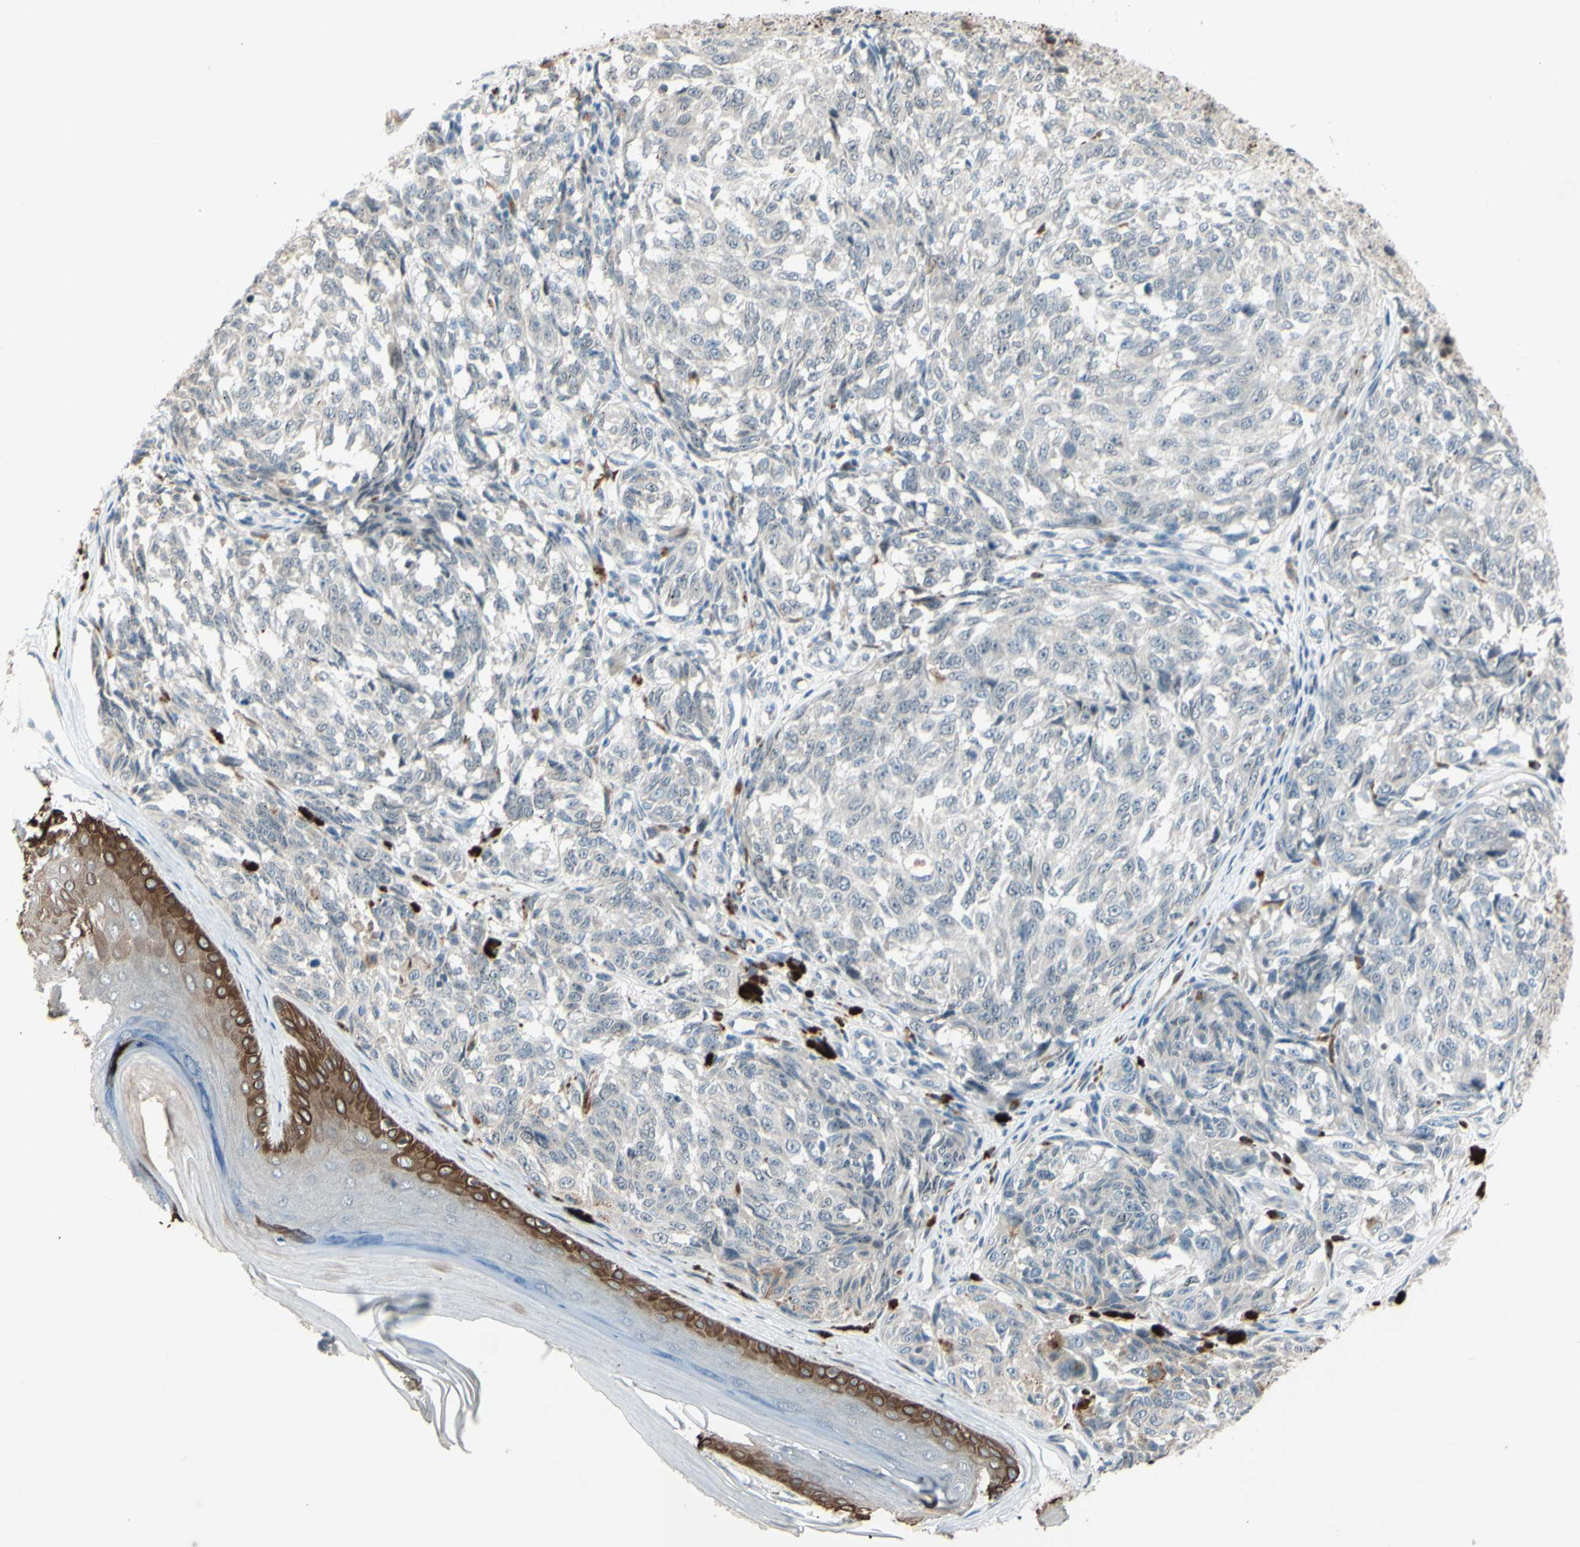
{"staining": {"intensity": "negative", "quantity": "none", "location": "none"}, "tissue": "melanoma", "cell_type": "Tumor cells", "image_type": "cancer", "snomed": [{"axis": "morphology", "description": "Malignant melanoma, NOS"}, {"axis": "topography", "description": "Skin"}], "caption": "High power microscopy micrograph of an immunohistochemistry (IHC) micrograph of melanoma, revealing no significant expression in tumor cells.", "gene": "FGFR2", "patient": {"sex": "female", "age": 64}}